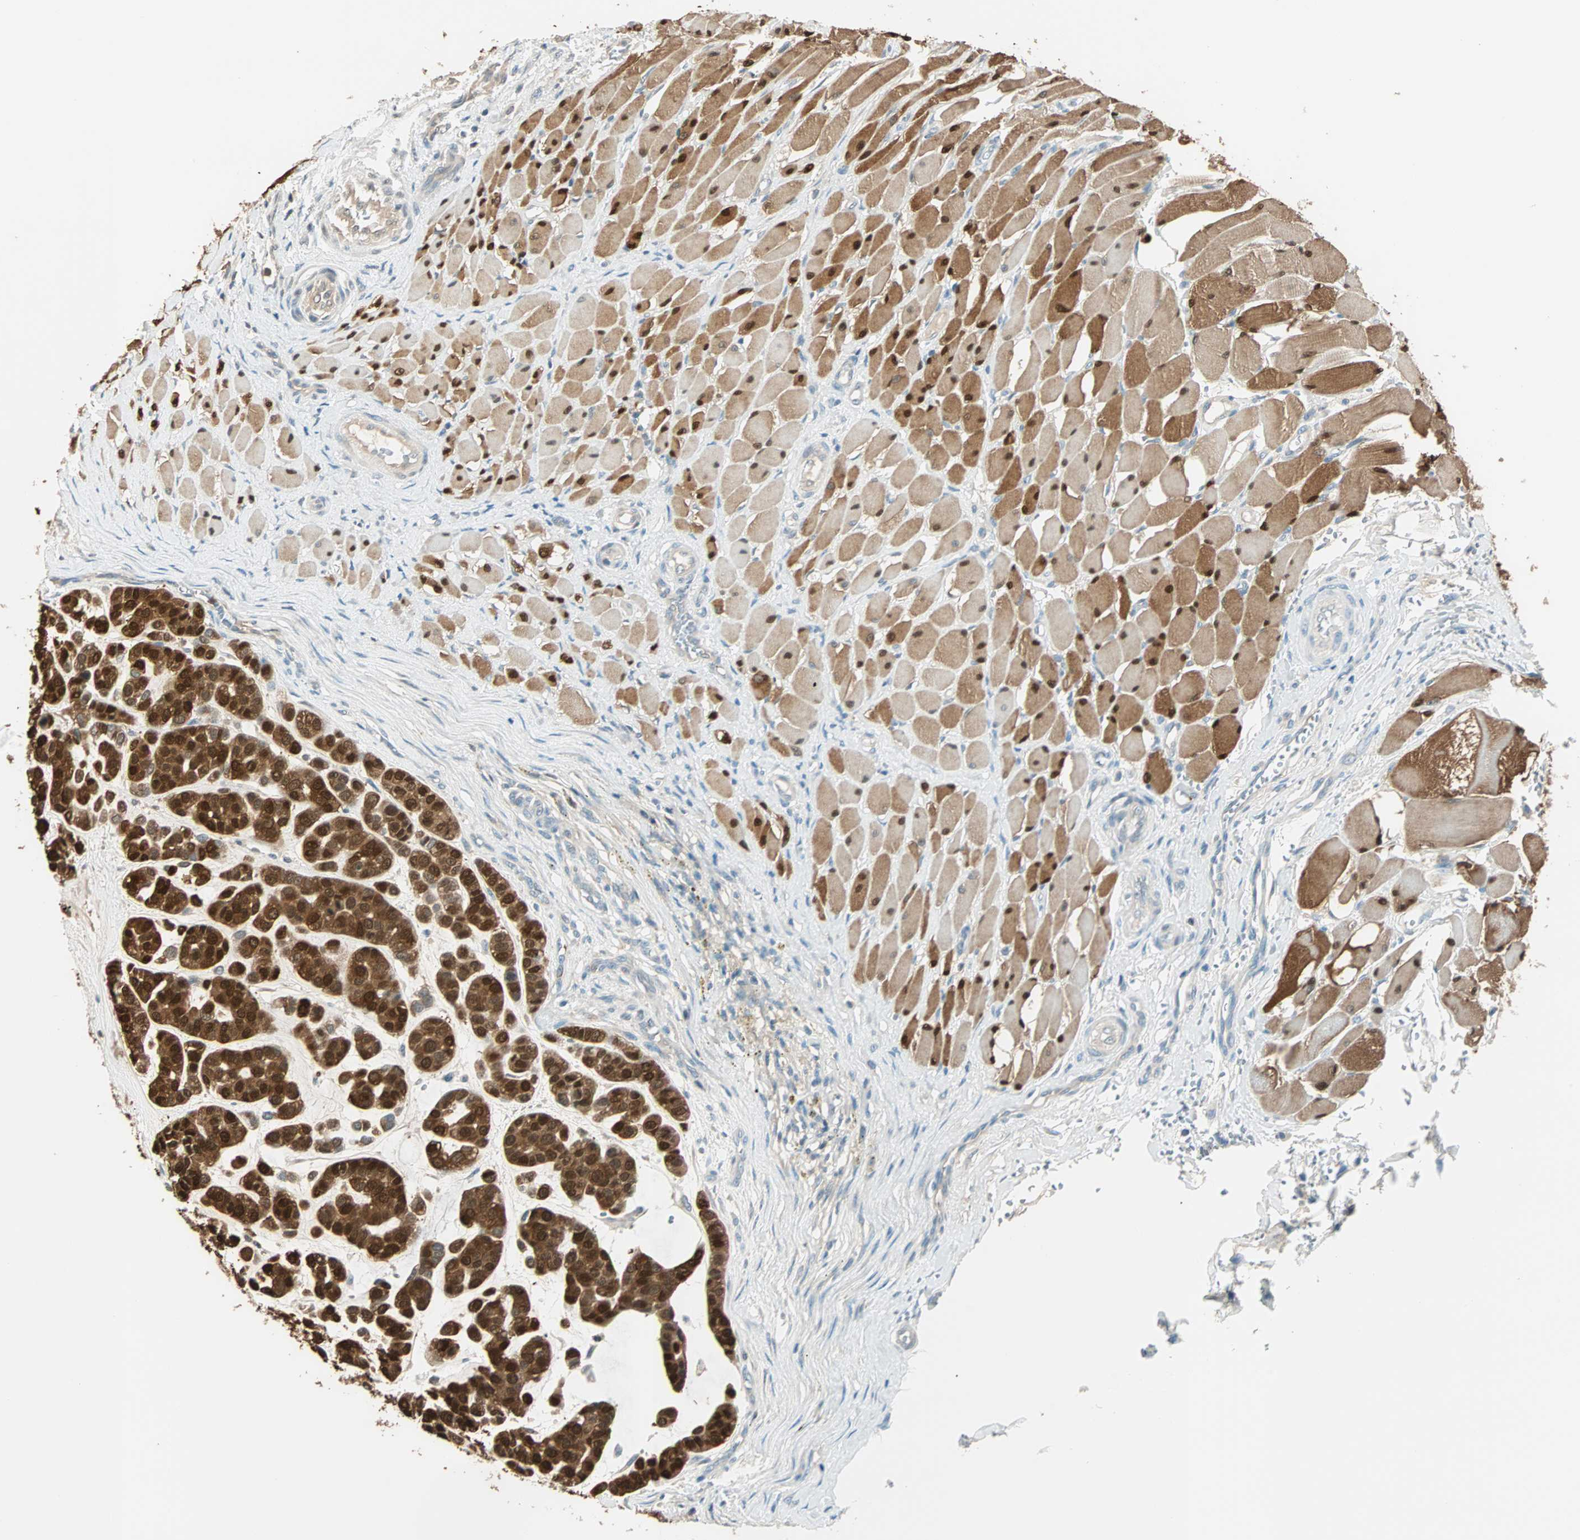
{"staining": {"intensity": "strong", "quantity": ">75%", "location": "cytoplasmic/membranous,nuclear"}, "tissue": "head and neck cancer", "cell_type": "Tumor cells", "image_type": "cancer", "snomed": [{"axis": "morphology", "description": "Adenocarcinoma, NOS"}, {"axis": "morphology", "description": "Adenoma, NOS"}, {"axis": "topography", "description": "Head-Neck"}], "caption": "Human head and neck adenoma stained with a brown dye reveals strong cytoplasmic/membranous and nuclear positive expression in about >75% of tumor cells.", "gene": "S100A1", "patient": {"sex": "female", "age": 55}}